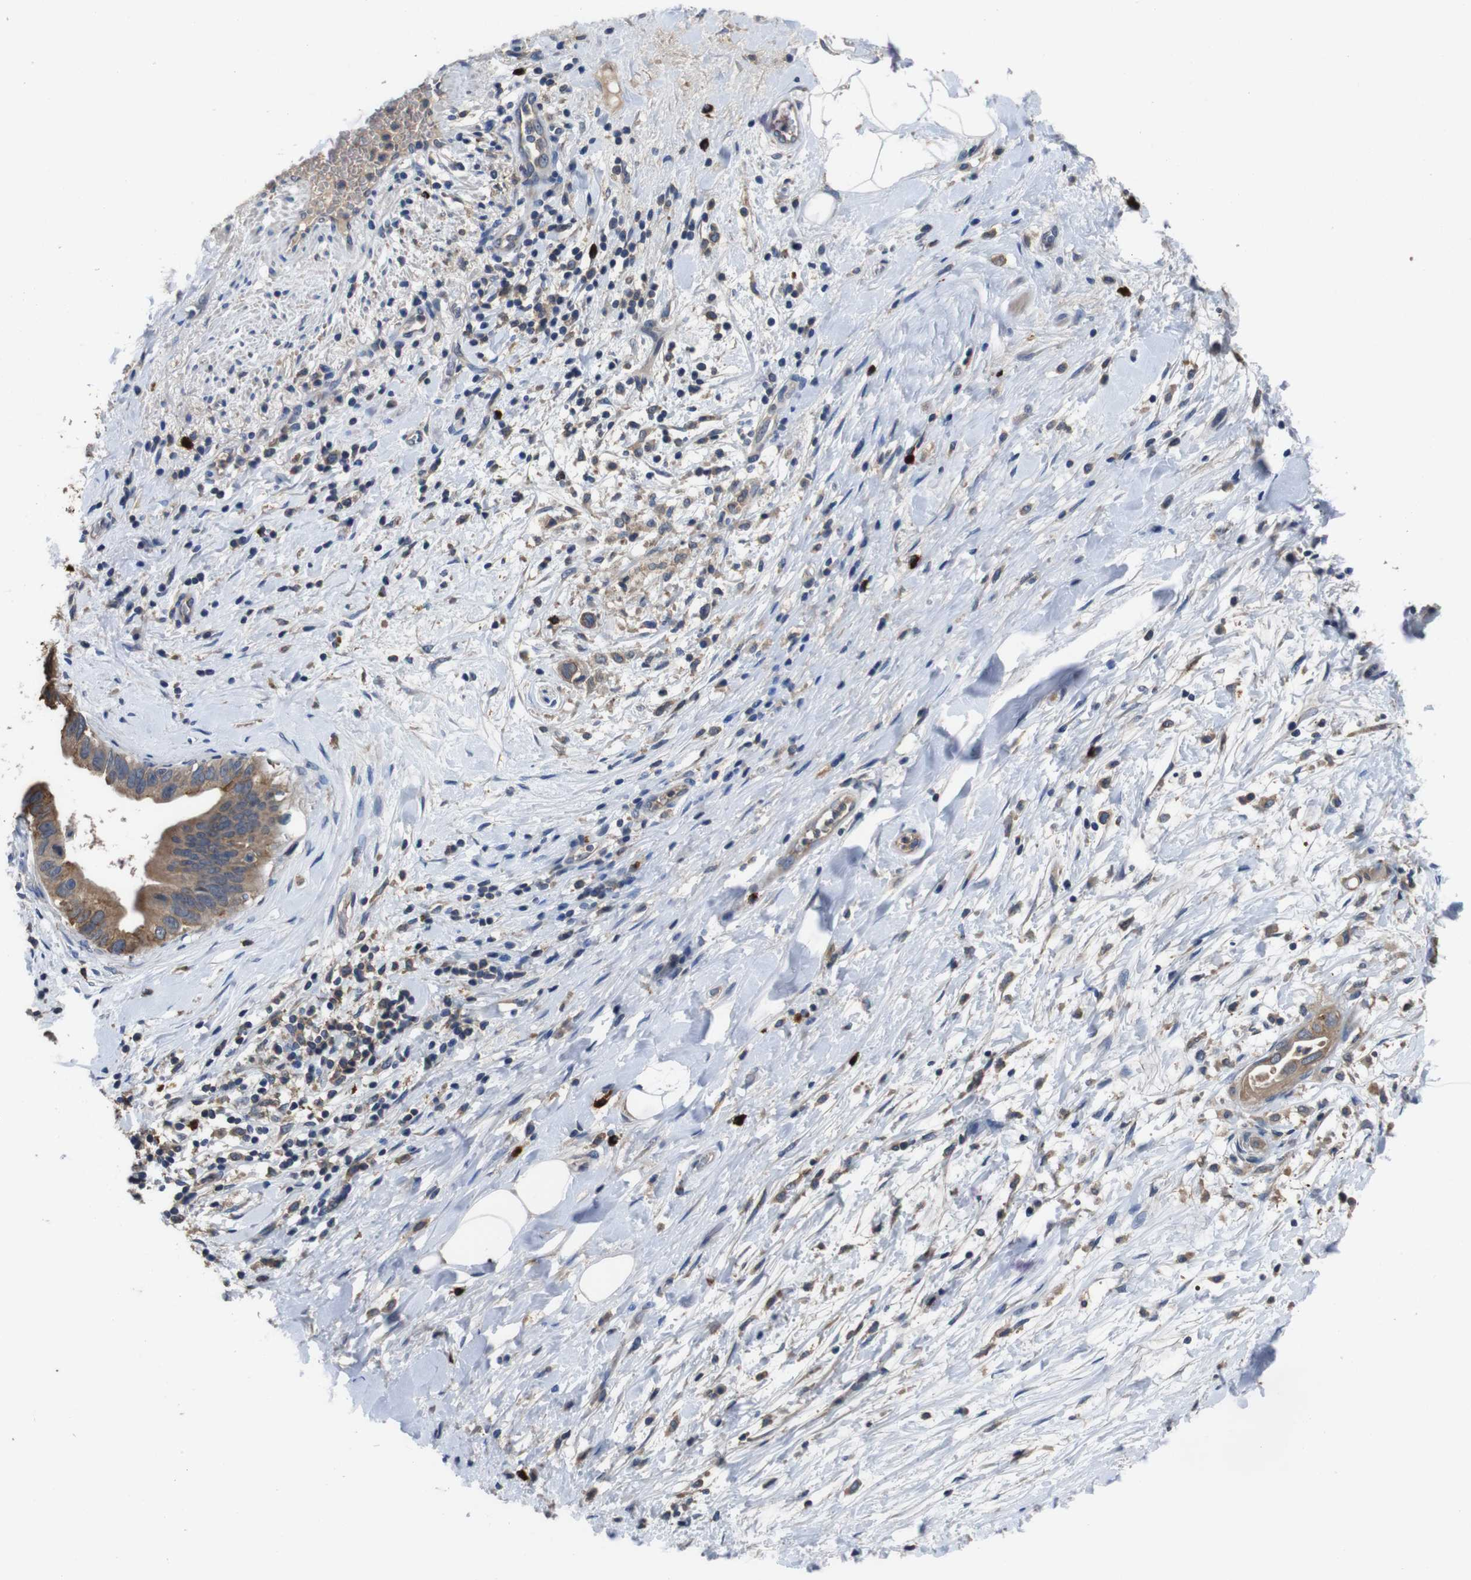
{"staining": {"intensity": "moderate", "quantity": ">75%", "location": "cytoplasmic/membranous"}, "tissue": "pancreatic cancer", "cell_type": "Tumor cells", "image_type": "cancer", "snomed": [{"axis": "morphology", "description": "Adenocarcinoma, NOS"}, {"axis": "topography", "description": "Pancreas"}], "caption": "This micrograph displays adenocarcinoma (pancreatic) stained with immunohistochemistry to label a protein in brown. The cytoplasmic/membranous of tumor cells show moderate positivity for the protein. Nuclei are counter-stained blue.", "gene": "GLIPR1", "patient": {"sex": "male", "age": 55}}